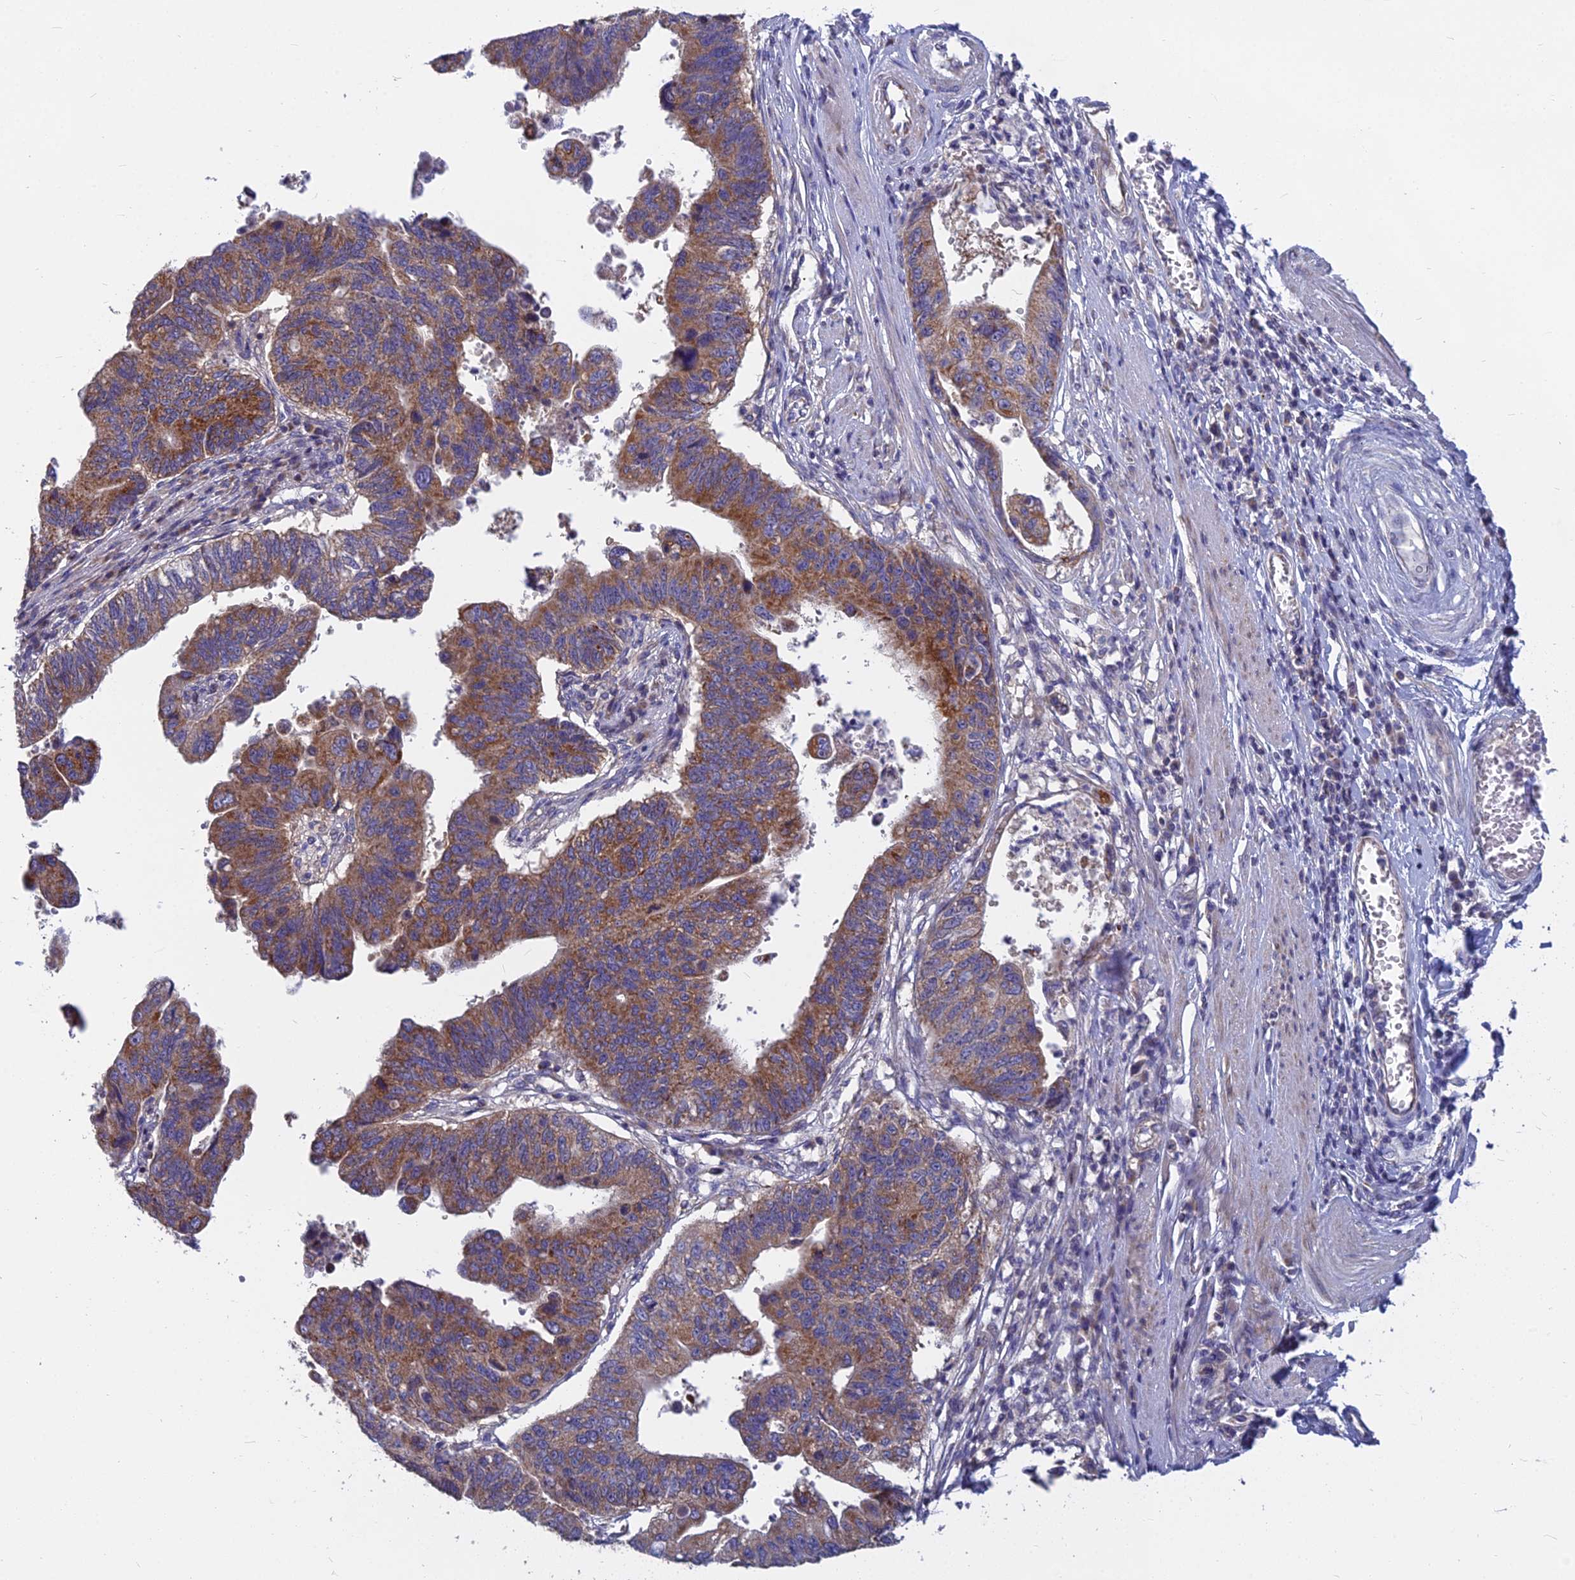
{"staining": {"intensity": "moderate", "quantity": ">75%", "location": "cytoplasmic/membranous"}, "tissue": "stomach cancer", "cell_type": "Tumor cells", "image_type": "cancer", "snomed": [{"axis": "morphology", "description": "Adenocarcinoma, NOS"}, {"axis": "topography", "description": "Stomach"}], "caption": "Immunohistochemical staining of human stomach cancer exhibits moderate cytoplasmic/membranous protein positivity in about >75% of tumor cells.", "gene": "COX20", "patient": {"sex": "male", "age": 59}}